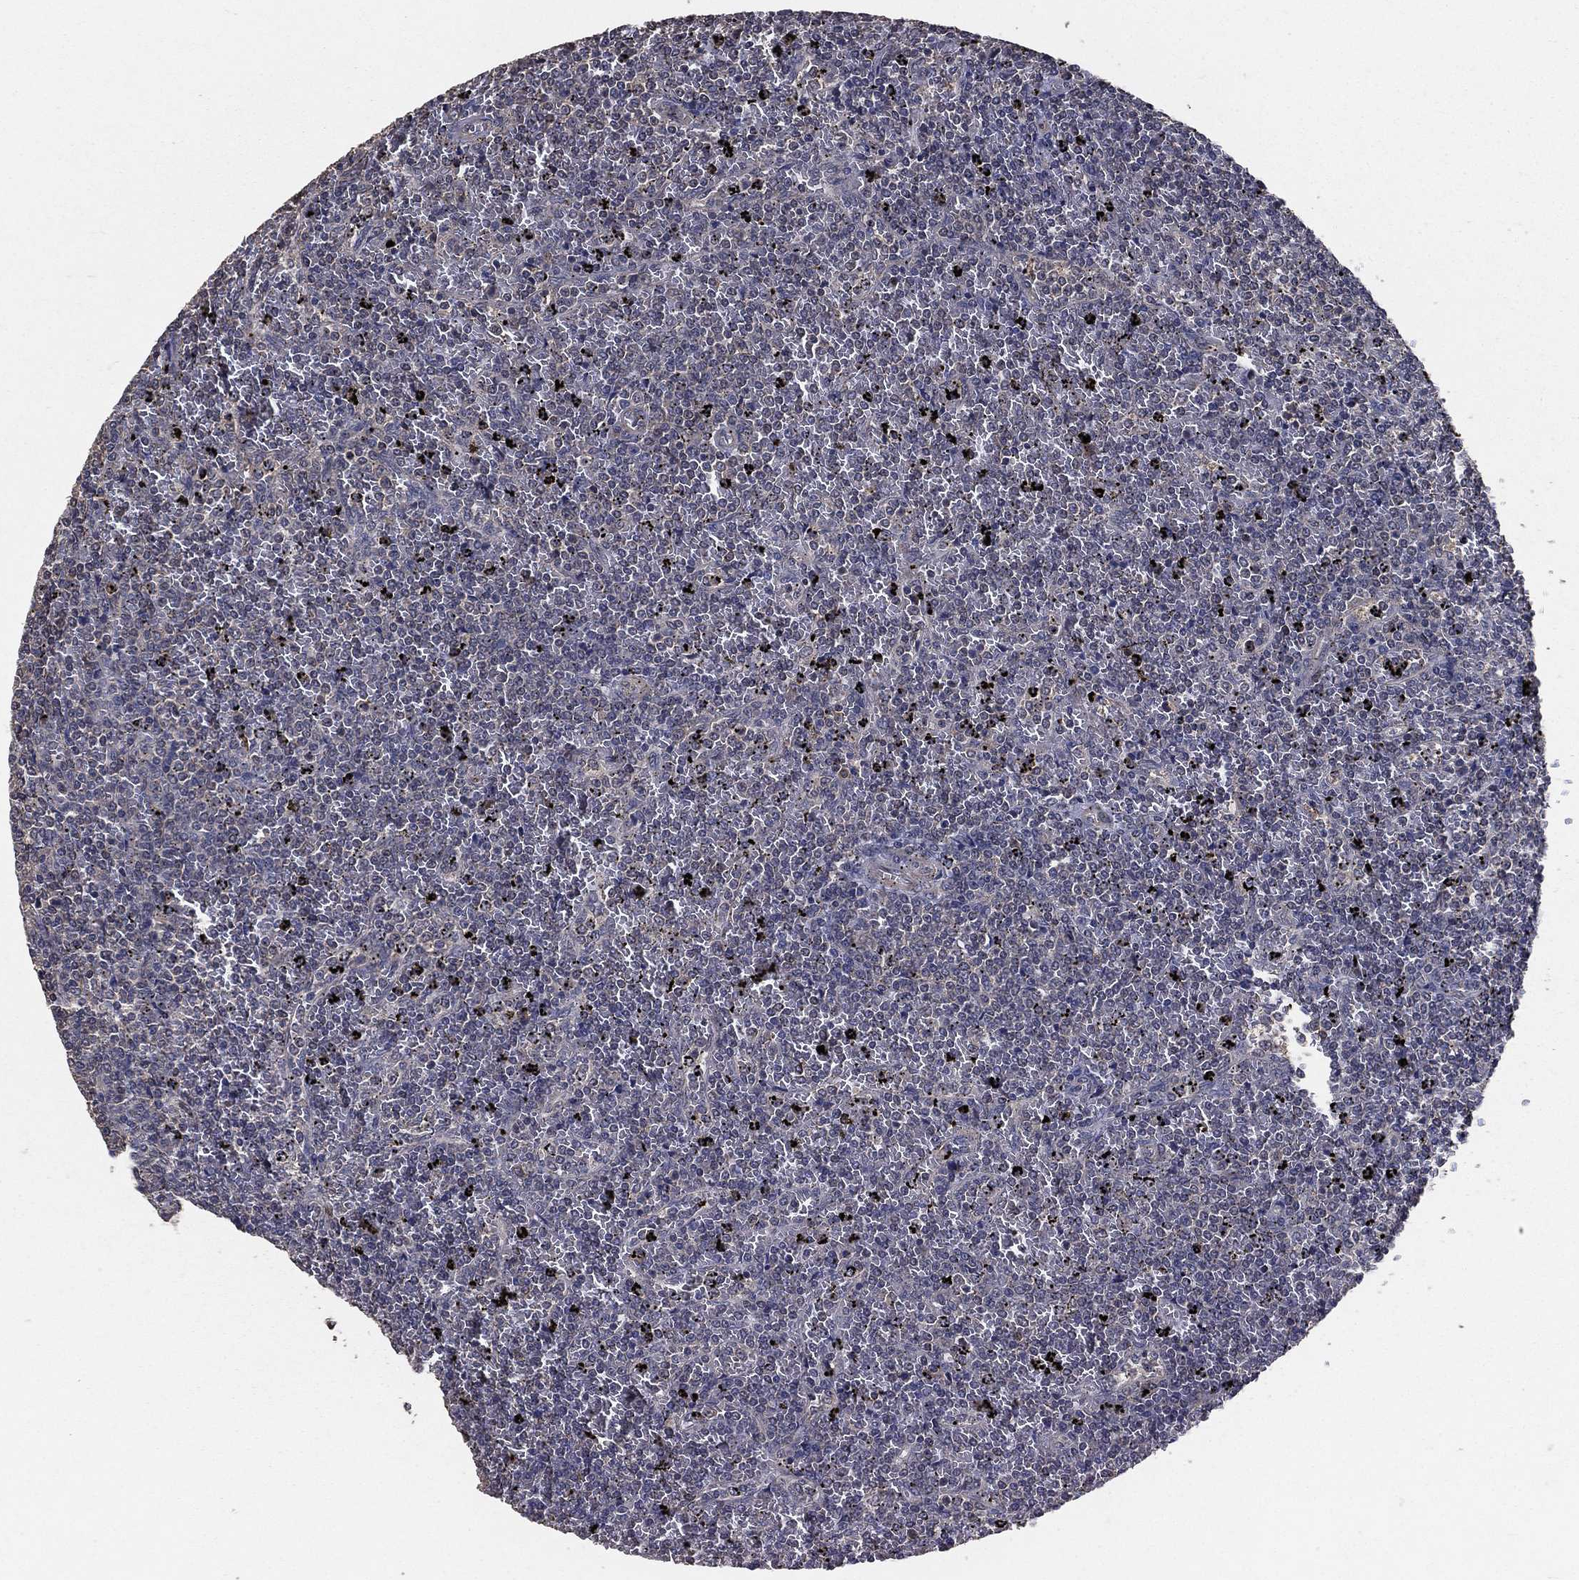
{"staining": {"intensity": "negative", "quantity": "none", "location": "none"}, "tissue": "lymphoma", "cell_type": "Tumor cells", "image_type": "cancer", "snomed": [{"axis": "morphology", "description": "Malignant lymphoma, non-Hodgkin's type, Low grade"}, {"axis": "topography", "description": "Spleen"}], "caption": "This is a image of immunohistochemistry (IHC) staining of low-grade malignant lymphoma, non-Hodgkin's type, which shows no staining in tumor cells. (Stains: DAB immunohistochemistry (IHC) with hematoxylin counter stain, Microscopy: brightfield microscopy at high magnification).", "gene": "PCNT", "patient": {"sex": "female", "age": 77}}